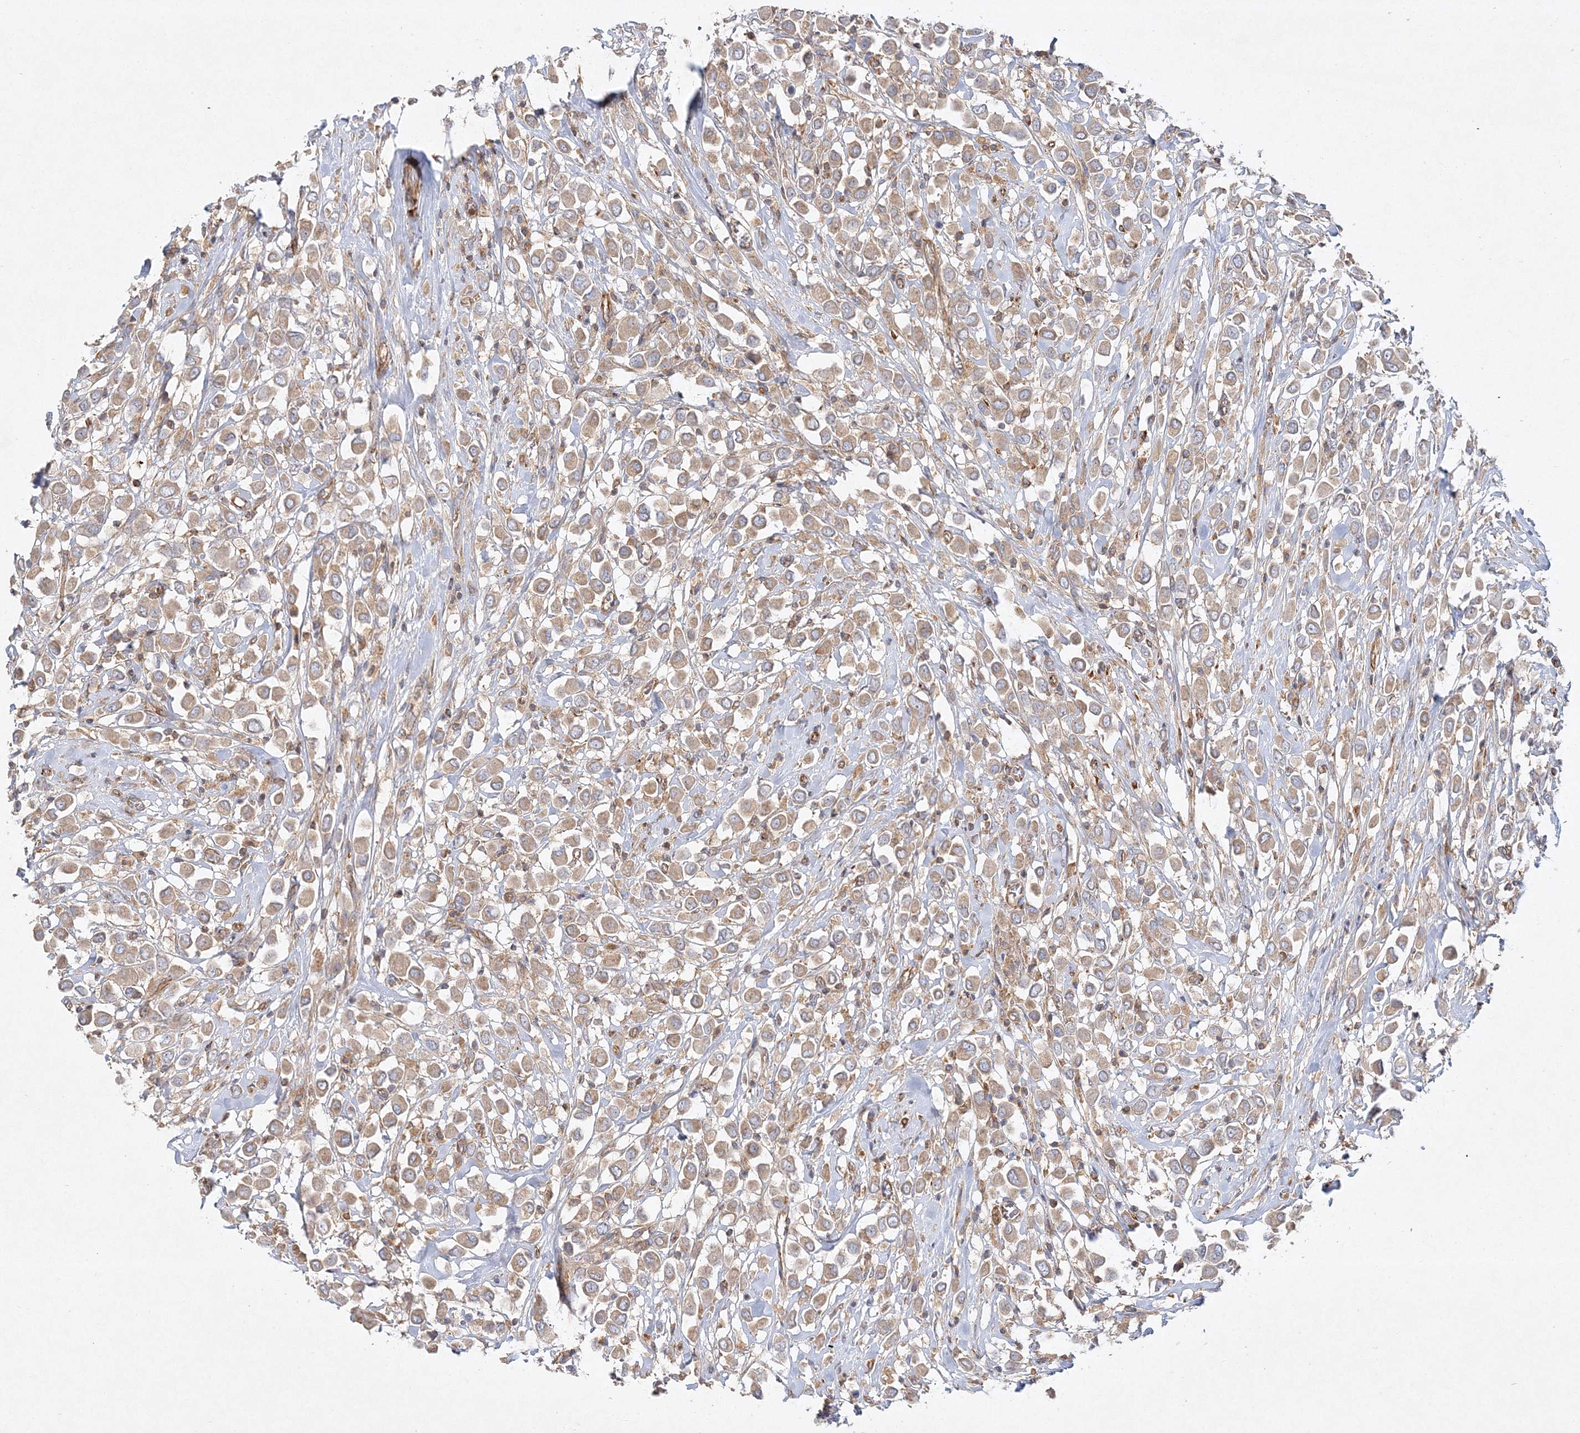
{"staining": {"intensity": "weak", "quantity": ">75%", "location": "cytoplasmic/membranous"}, "tissue": "breast cancer", "cell_type": "Tumor cells", "image_type": "cancer", "snomed": [{"axis": "morphology", "description": "Duct carcinoma"}, {"axis": "topography", "description": "Breast"}], "caption": "Immunohistochemistry micrograph of neoplastic tissue: breast cancer (invasive ductal carcinoma) stained using immunohistochemistry (IHC) exhibits low levels of weak protein expression localized specifically in the cytoplasmic/membranous of tumor cells, appearing as a cytoplasmic/membranous brown color.", "gene": "WDR37", "patient": {"sex": "female", "age": 61}}